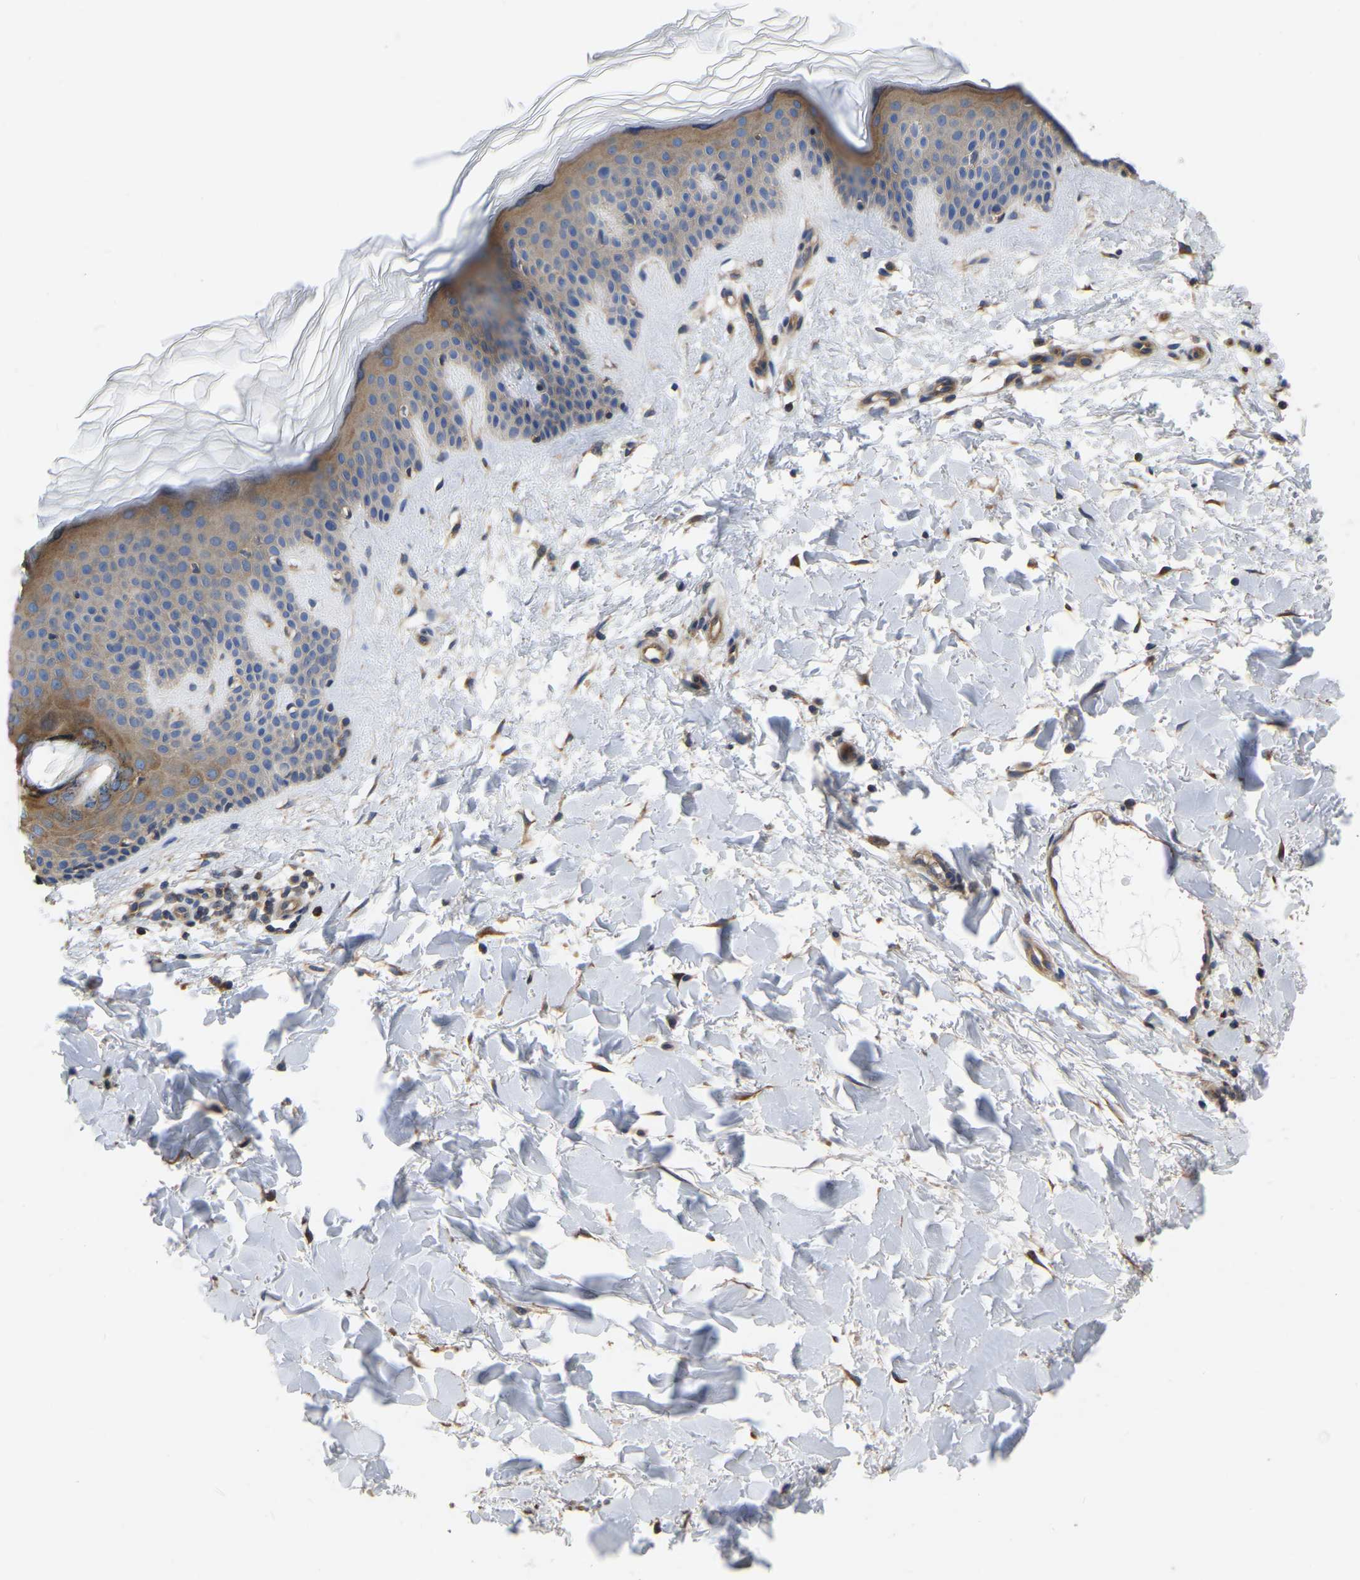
{"staining": {"intensity": "moderate", "quantity": ">75%", "location": "cytoplasmic/membranous"}, "tissue": "skin", "cell_type": "Fibroblasts", "image_type": "normal", "snomed": [{"axis": "morphology", "description": "Normal tissue, NOS"}, {"axis": "morphology", "description": "Malignant melanoma, Metastatic site"}, {"axis": "topography", "description": "Skin"}], "caption": "Fibroblasts show medium levels of moderate cytoplasmic/membranous staining in approximately >75% of cells in benign human skin.", "gene": "GARS1", "patient": {"sex": "male", "age": 41}}